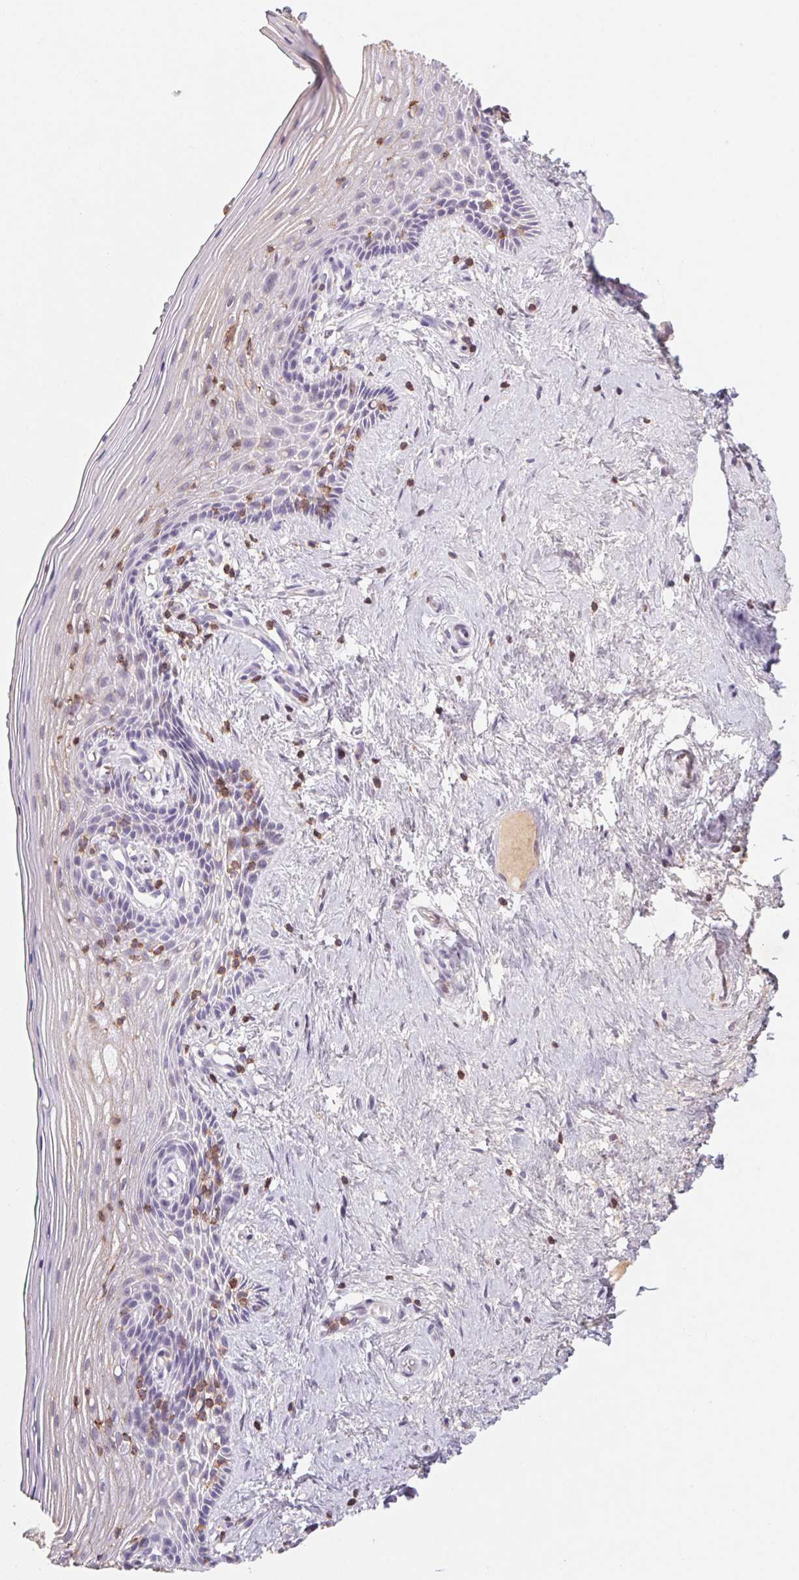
{"staining": {"intensity": "negative", "quantity": "none", "location": "none"}, "tissue": "vagina", "cell_type": "Squamous epithelial cells", "image_type": "normal", "snomed": [{"axis": "morphology", "description": "Normal tissue, NOS"}, {"axis": "topography", "description": "Vagina"}], "caption": "Immunohistochemistry of unremarkable human vagina displays no expression in squamous epithelial cells.", "gene": "KIF26A", "patient": {"sex": "female", "age": 45}}